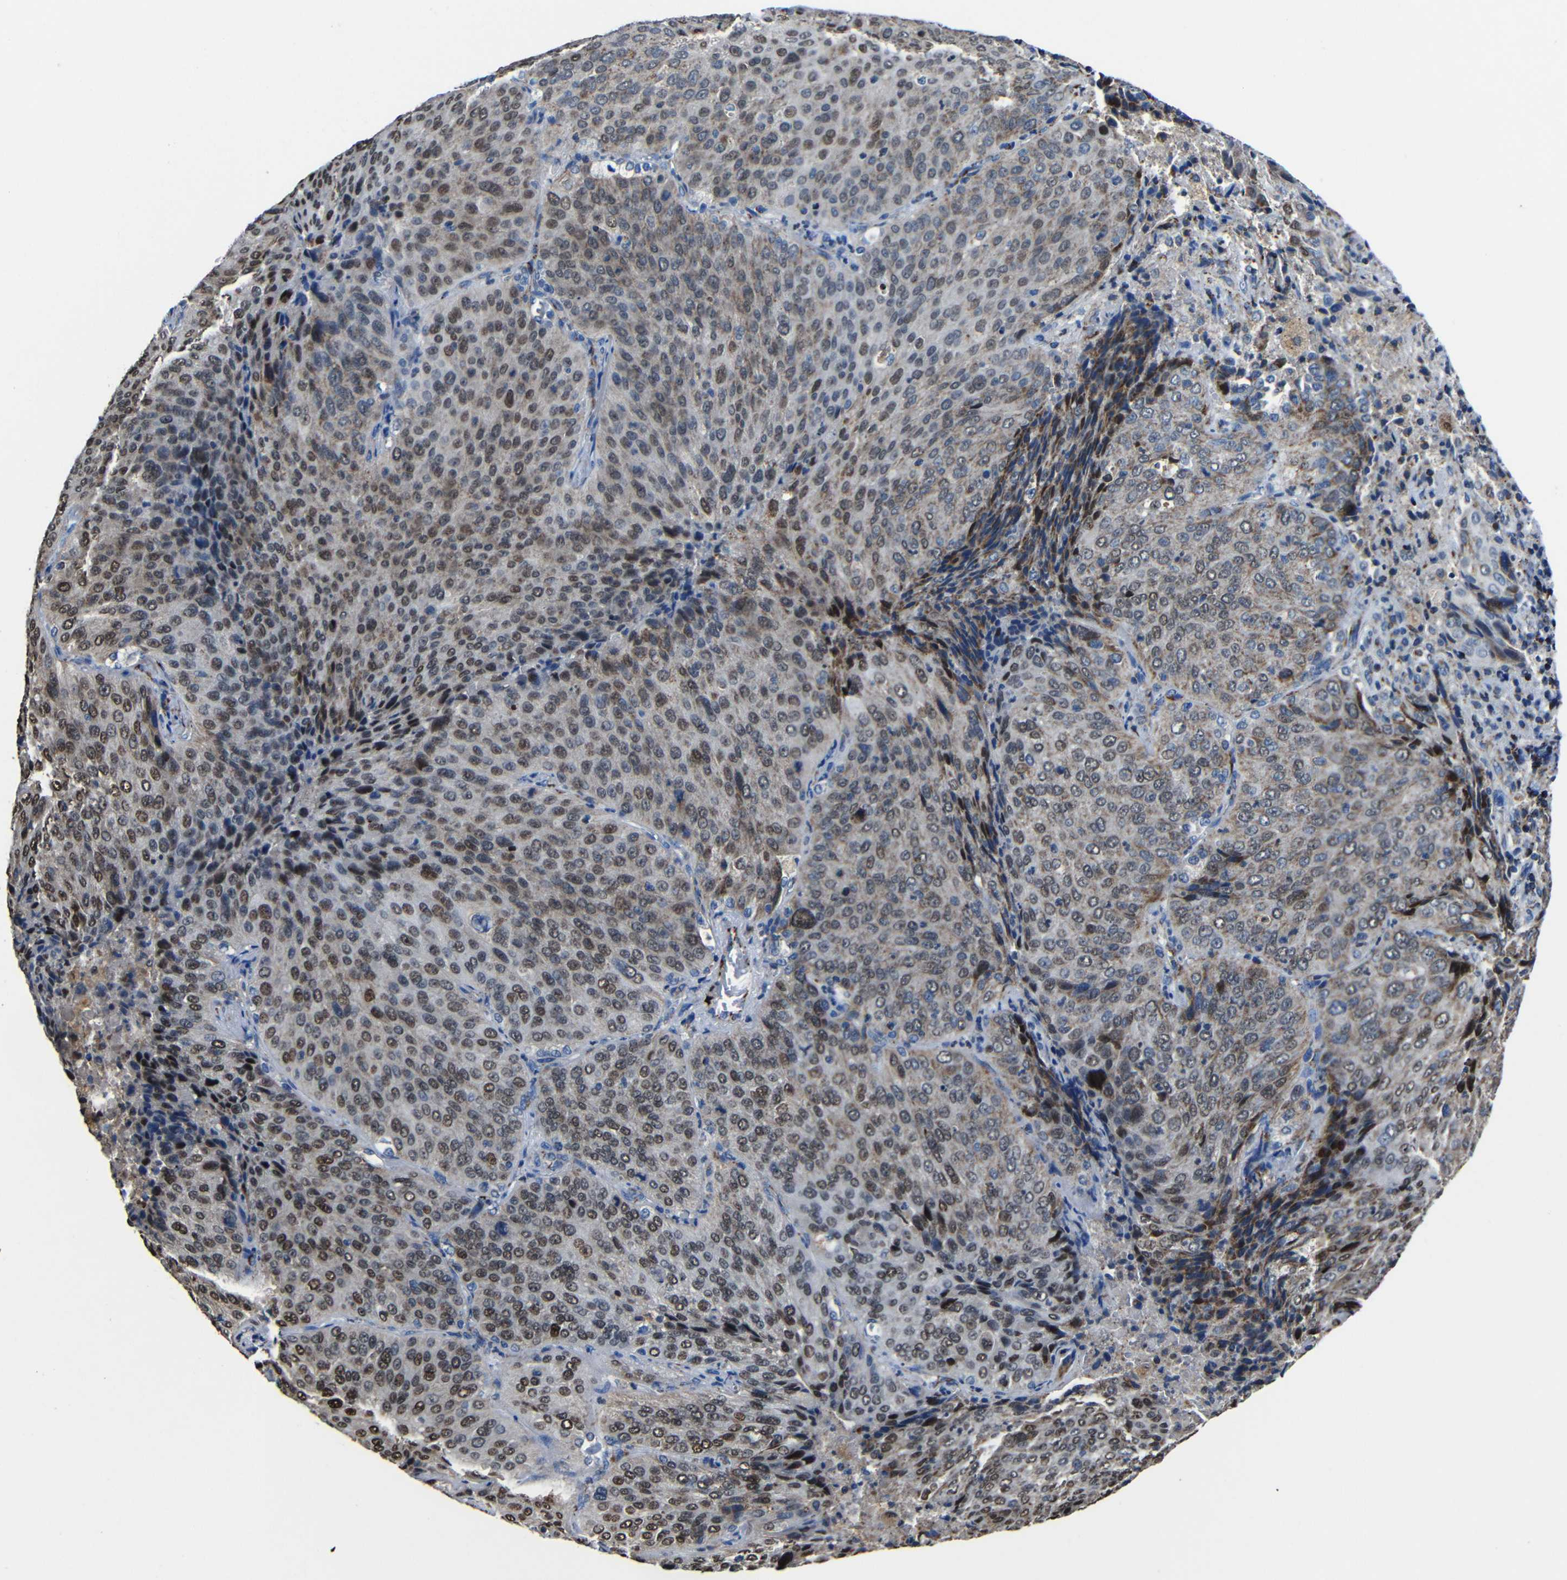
{"staining": {"intensity": "moderate", "quantity": "25%-75%", "location": "nuclear"}, "tissue": "lung cancer", "cell_type": "Tumor cells", "image_type": "cancer", "snomed": [{"axis": "morphology", "description": "Squamous cell carcinoma, NOS"}, {"axis": "topography", "description": "Lung"}], "caption": "This is a photomicrograph of IHC staining of squamous cell carcinoma (lung), which shows moderate positivity in the nuclear of tumor cells.", "gene": "CA5B", "patient": {"sex": "male", "age": 54}}